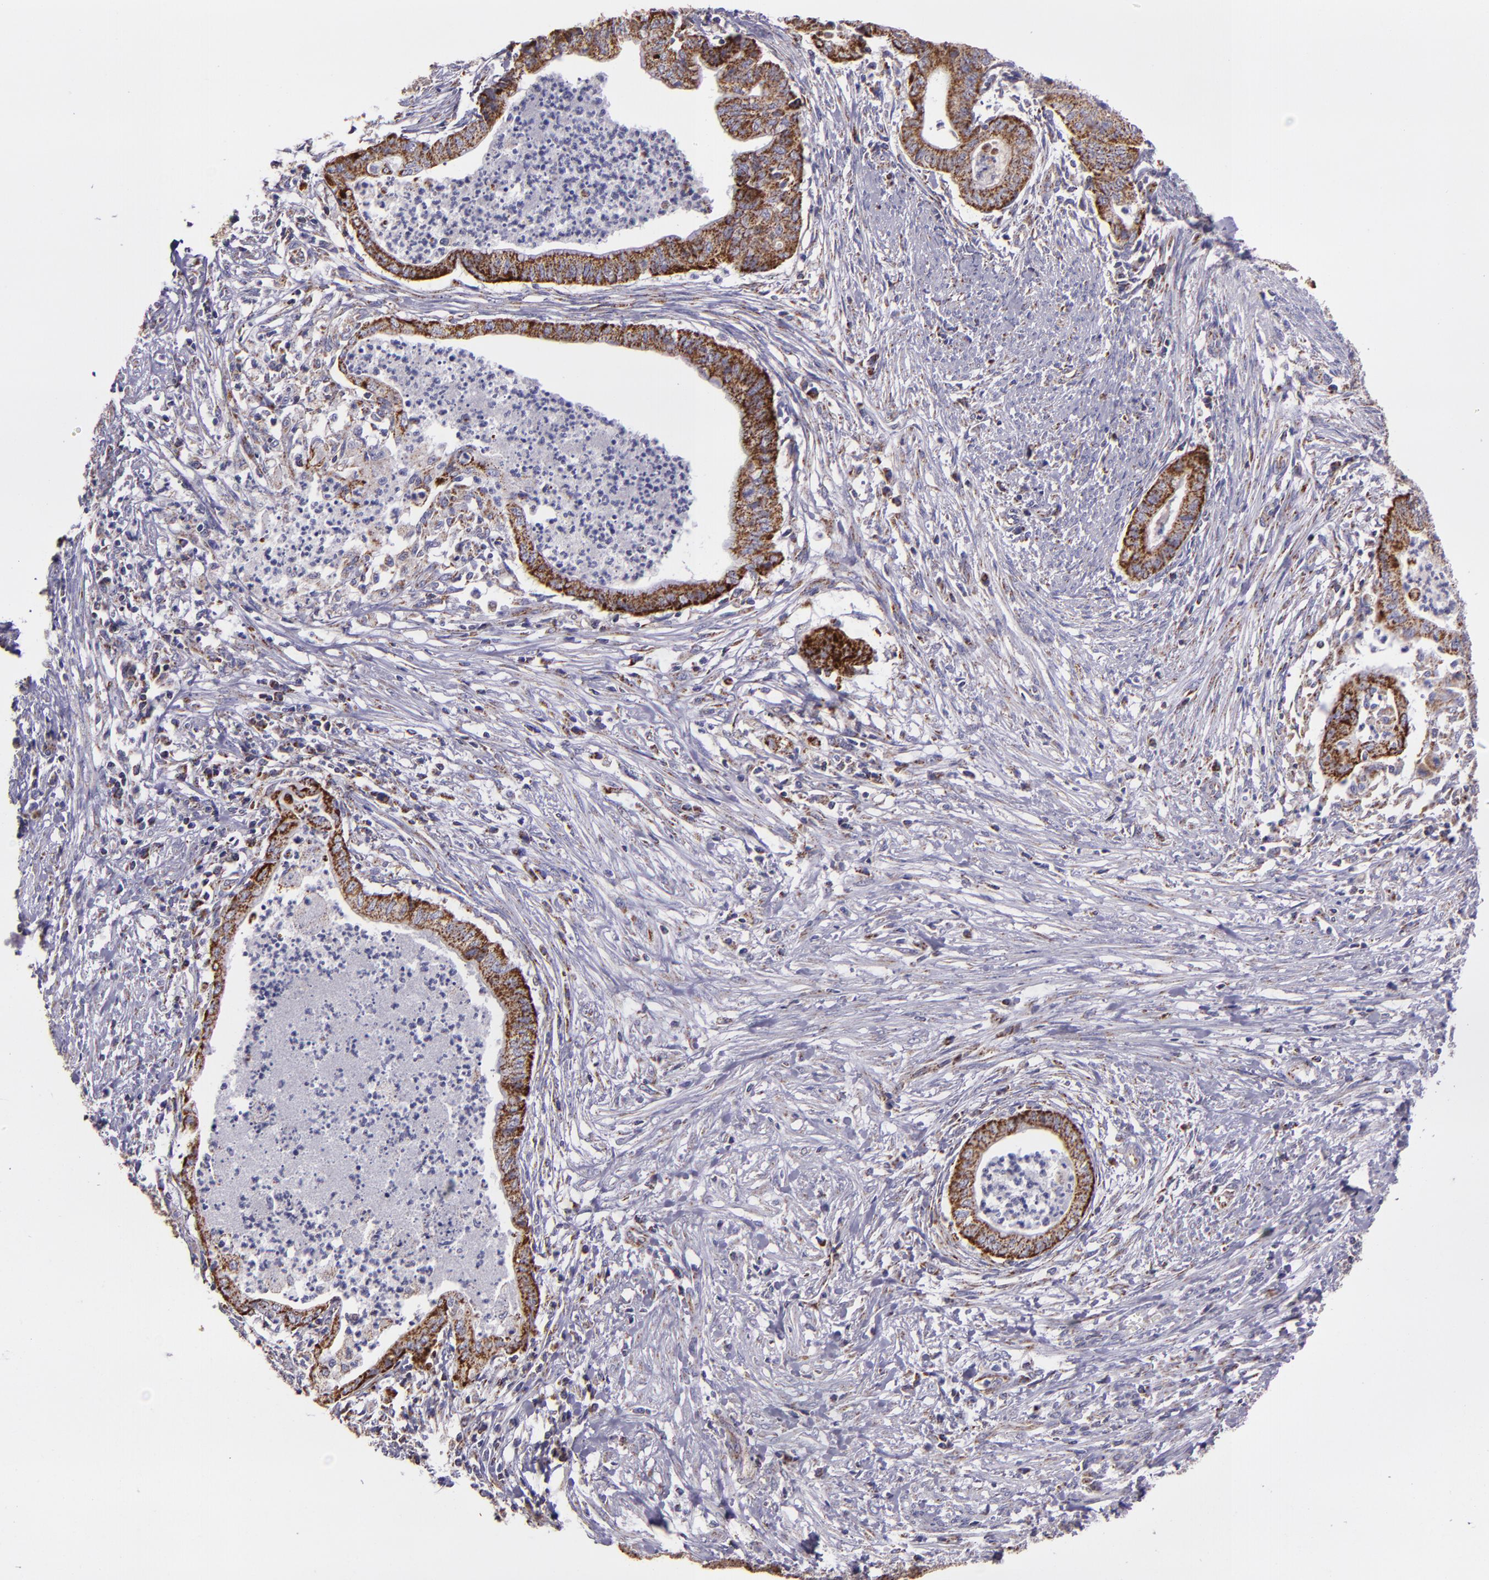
{"staining": {"intensity": "moderate", "quantity": ">75%", "location": "cytoplasmic/membranous"}, "tissue": "endometrial cancer", "cell_type": "Tumor cells", "image_type": "cancer", "snomed": [{"axis": "morphology", "description": "Necrosis, NOS"}, {"axis": "morphology", "description": "Adenocarcinoma, NOS"}, {"axis": "topography", "description": "Endometrium"}], "caption": "Human adenocarcinoma (endometrial) stained with a brown dye demonstrates moderate cytoplasmic/membranous positive staining in about >75% of tumor cells.", "gene": "HSPD1", "patient": {"sex": "female", "age": 79}}